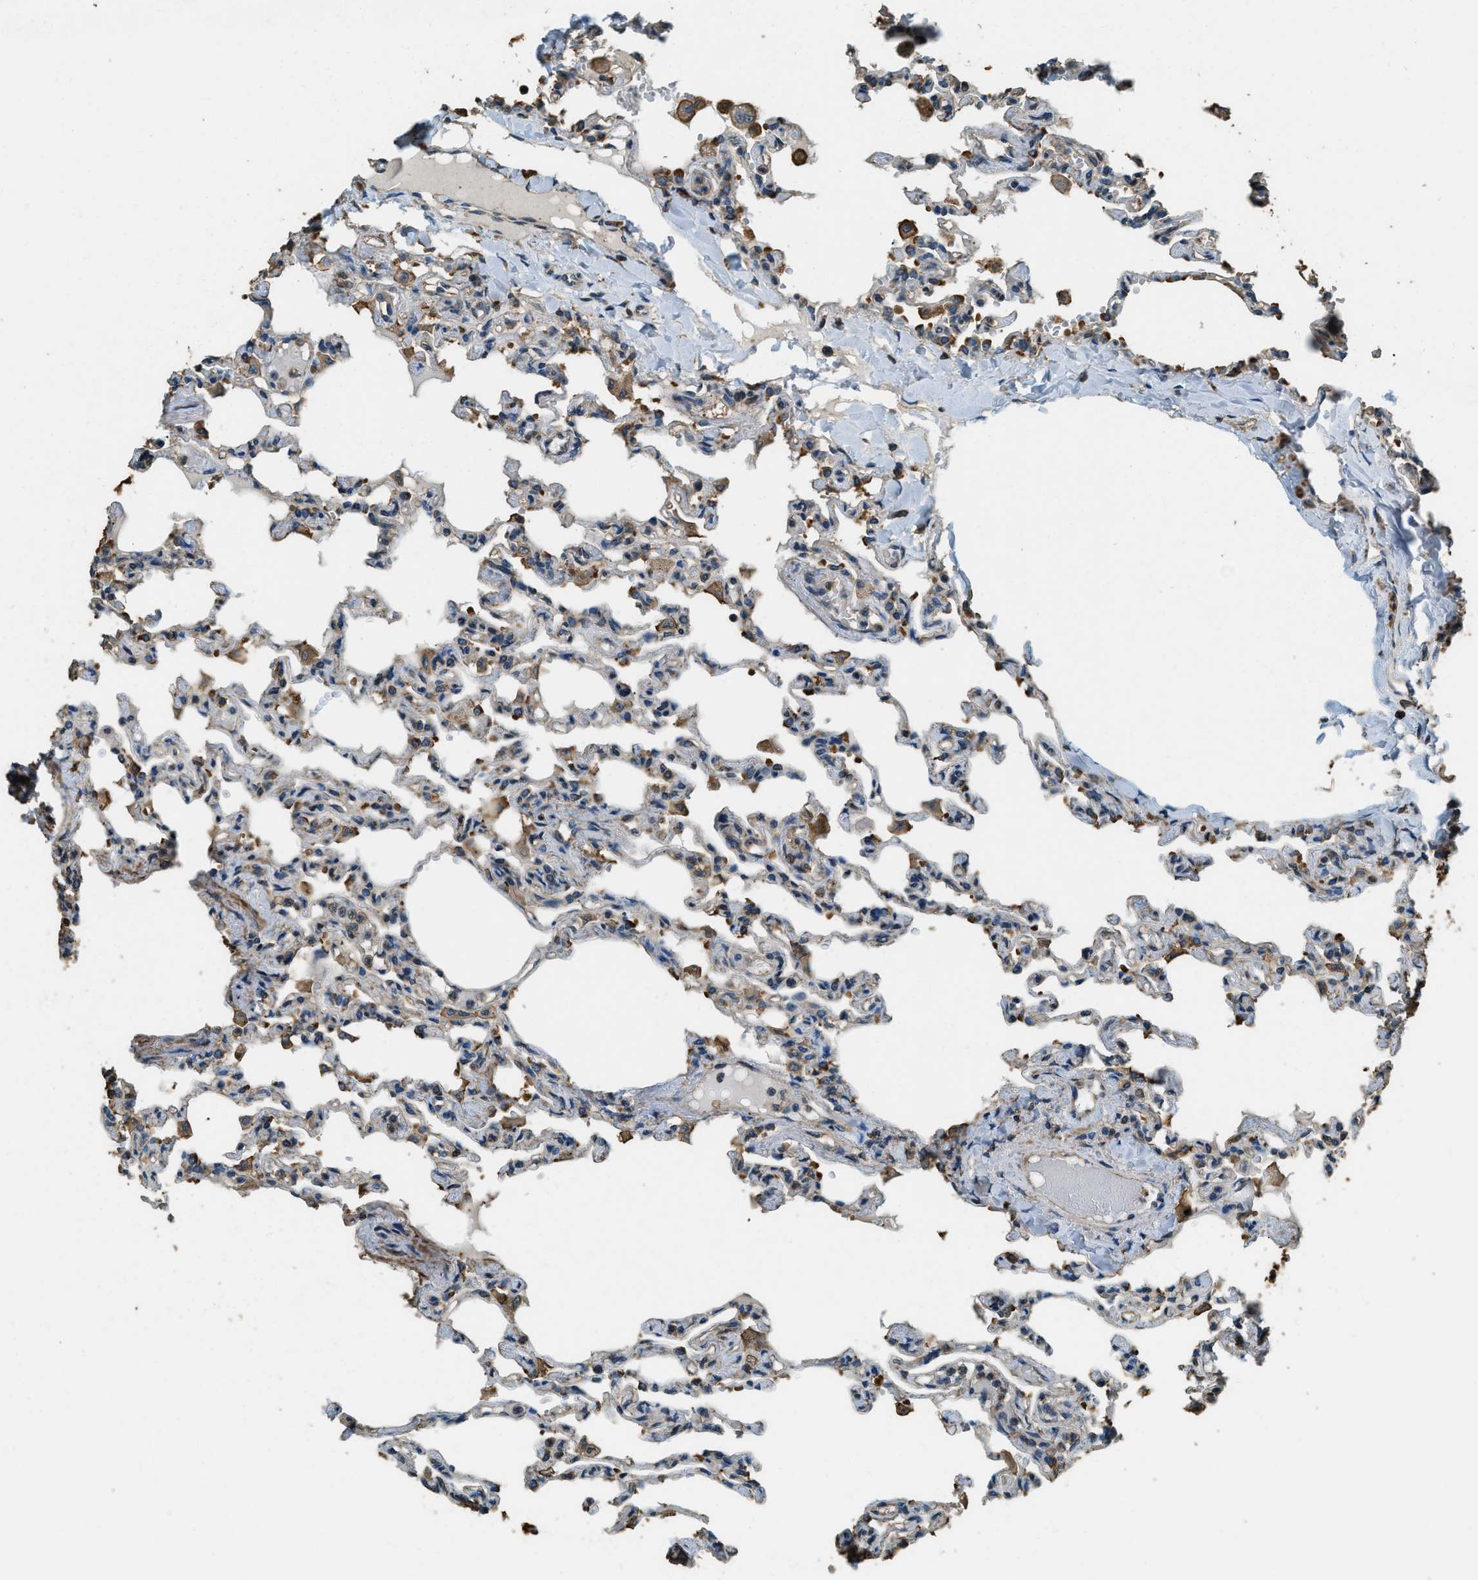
{"staining": {"intensity": "moderate", "quantity": "<25%", "location": "cytoplasmic/membranous"}, "tissue": "lung", "cell_type": "Alveolar cells", "image_type": "normal", "snomed": [{"axis": "morphology", "description": "Normal tissue, NOS"}, {"axis": "topography", "description": "Lung"}], "caption": "High-power microscopy captured an immunohistochemistry micrograph of normal lung, revealing moderate cytoplasmic/membranous expression in approximately <25% of alveolar cells.", "gene": "ERGIC1", "patient": {"sex": "male", "age": 21}}